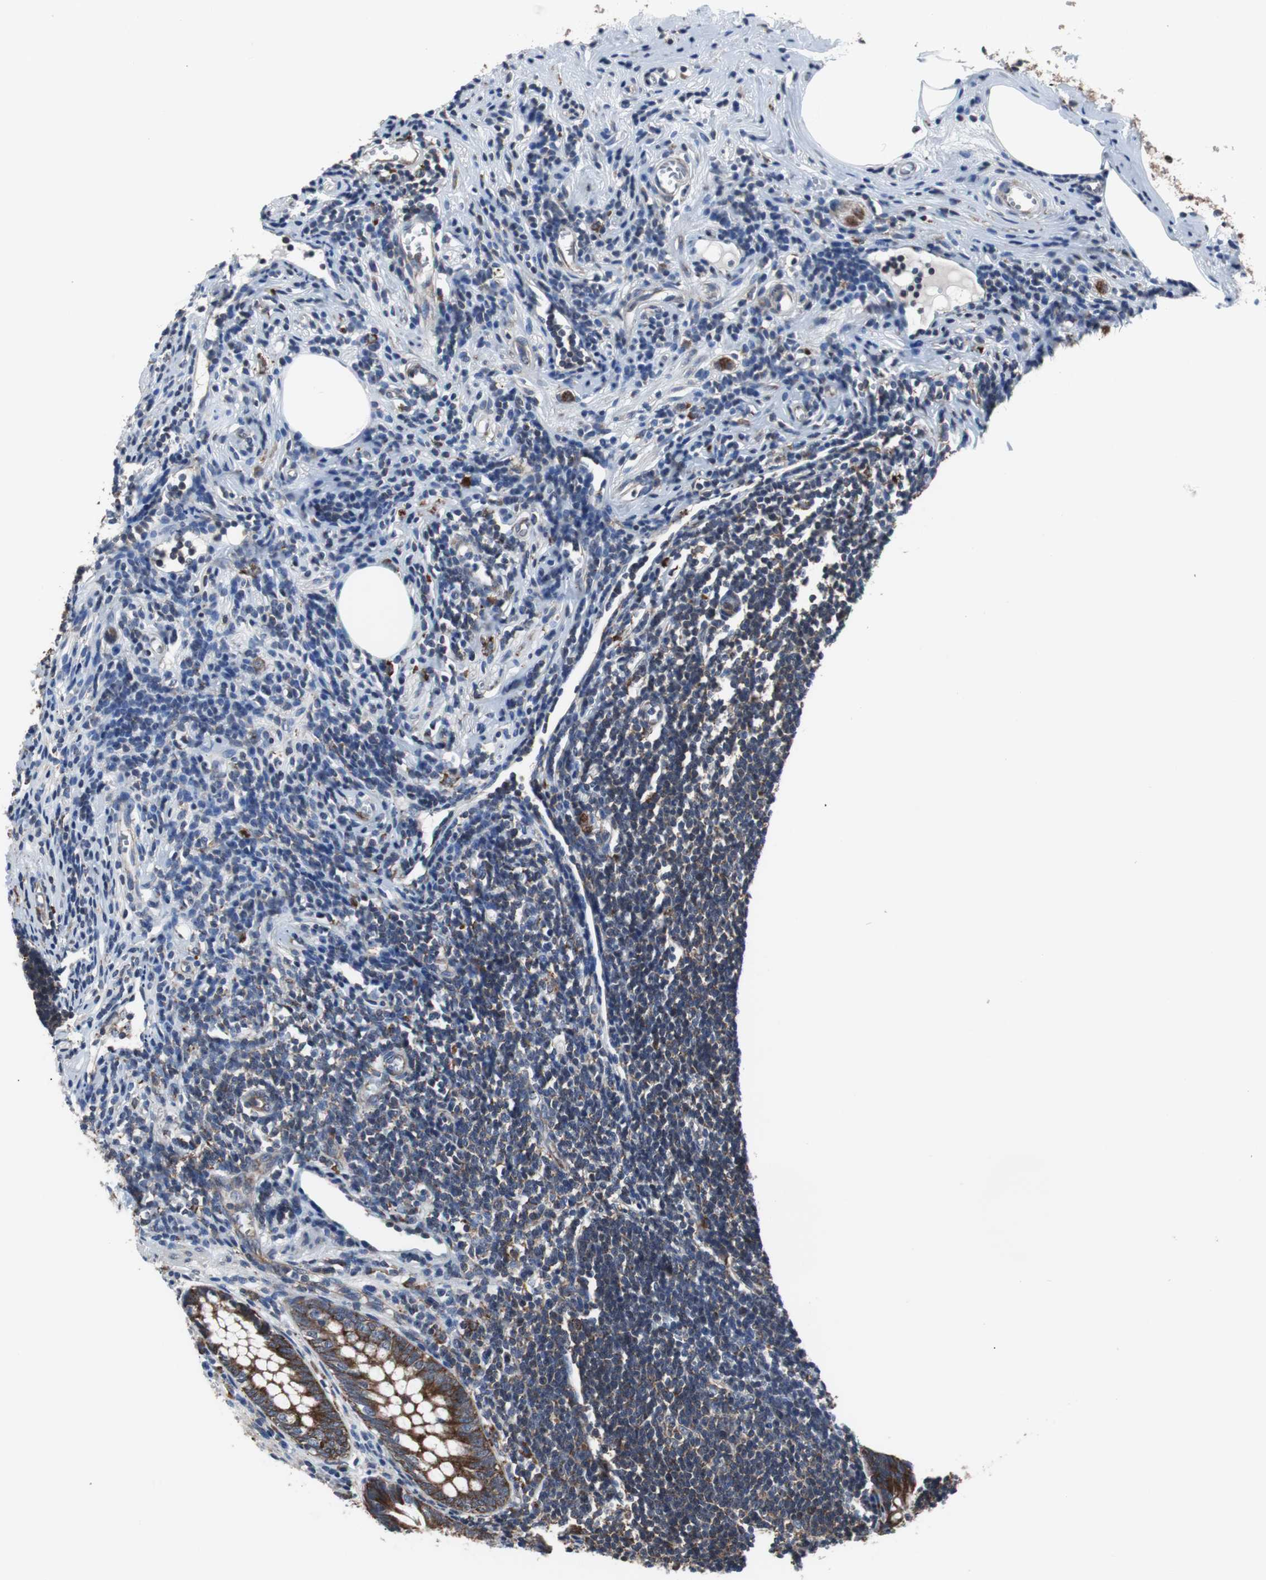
{"staining": {"intensity": "strong", "quantity": ">75%", "location": "cytoplasmic/membranous"}, "tissue": "appendix", "cell_type": "Glandular cells", "image_type": "normal", "snomed": [{"axis": "morphology", "description": "Normal tissue, NOS"}, {"axis": "topography", "description": "Appendix"}], "caption": "IHC (DAB (3,3'-diaminobenzidine)) staining of unremarkable human appendix exhibits strong cytoplasmic/membranous protein positivity in approximately >75% of glandular cells.", "gene": "USP10", "patient": {"sex": "female", "age": 50}}